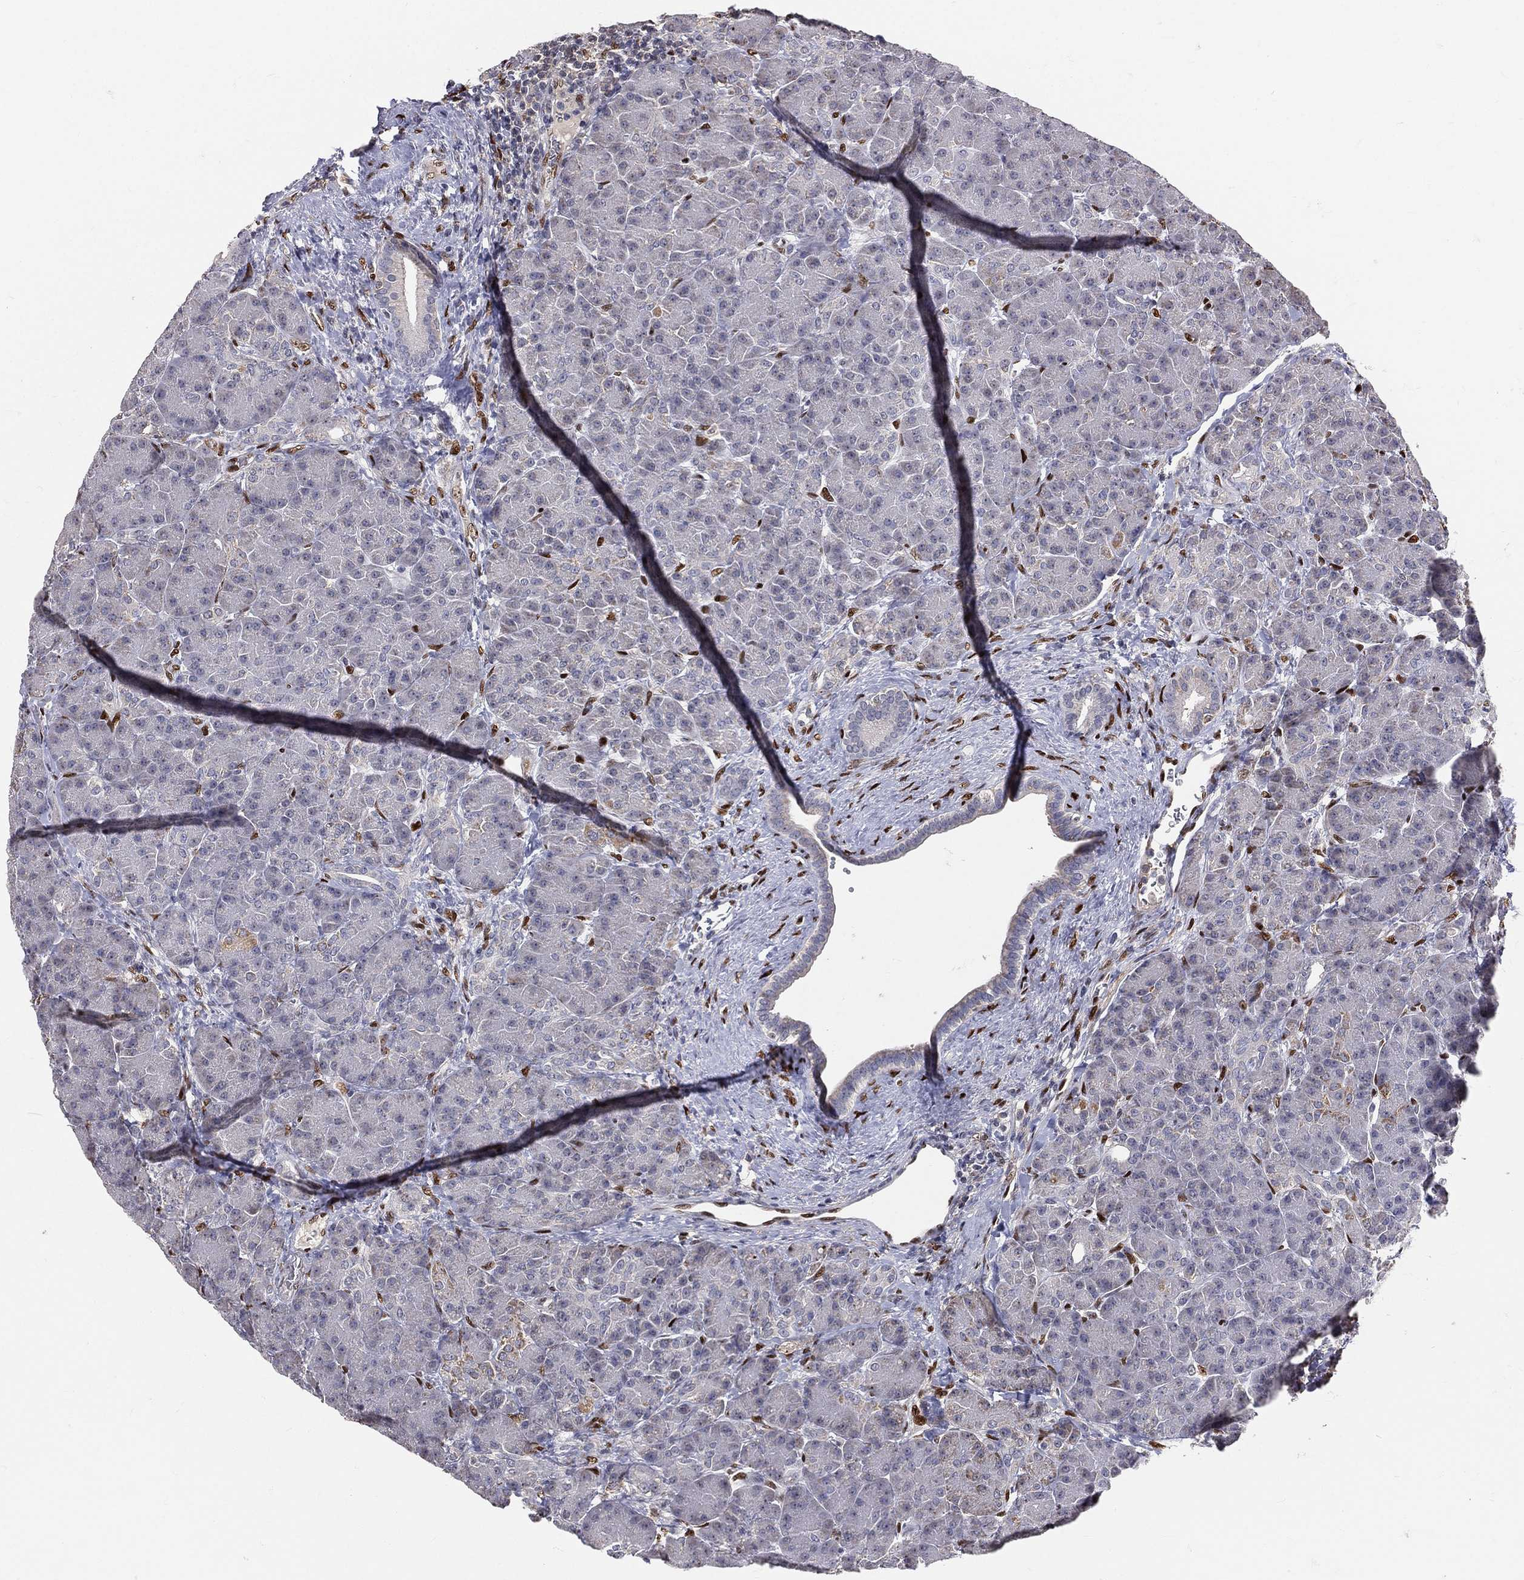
{"staining": {"intensity": "negative", "quantity": "none", "location": "none"}, "tissue": "pancreas", "cell_type": "Exocrine glandular cells", "image_type": "normal", "snomed": [{"axis": "morphology", "description": "Normal tissue, NOS"}, {"axis": "topography", "description": "Pancreas"}], "caption": "The immunohistochemistry (IHC) micrograph has no significant staining in exocrine glandular cells of pancreas.", "gene": "ZEB1", "patient": {"sex": "female", "age": 63}}